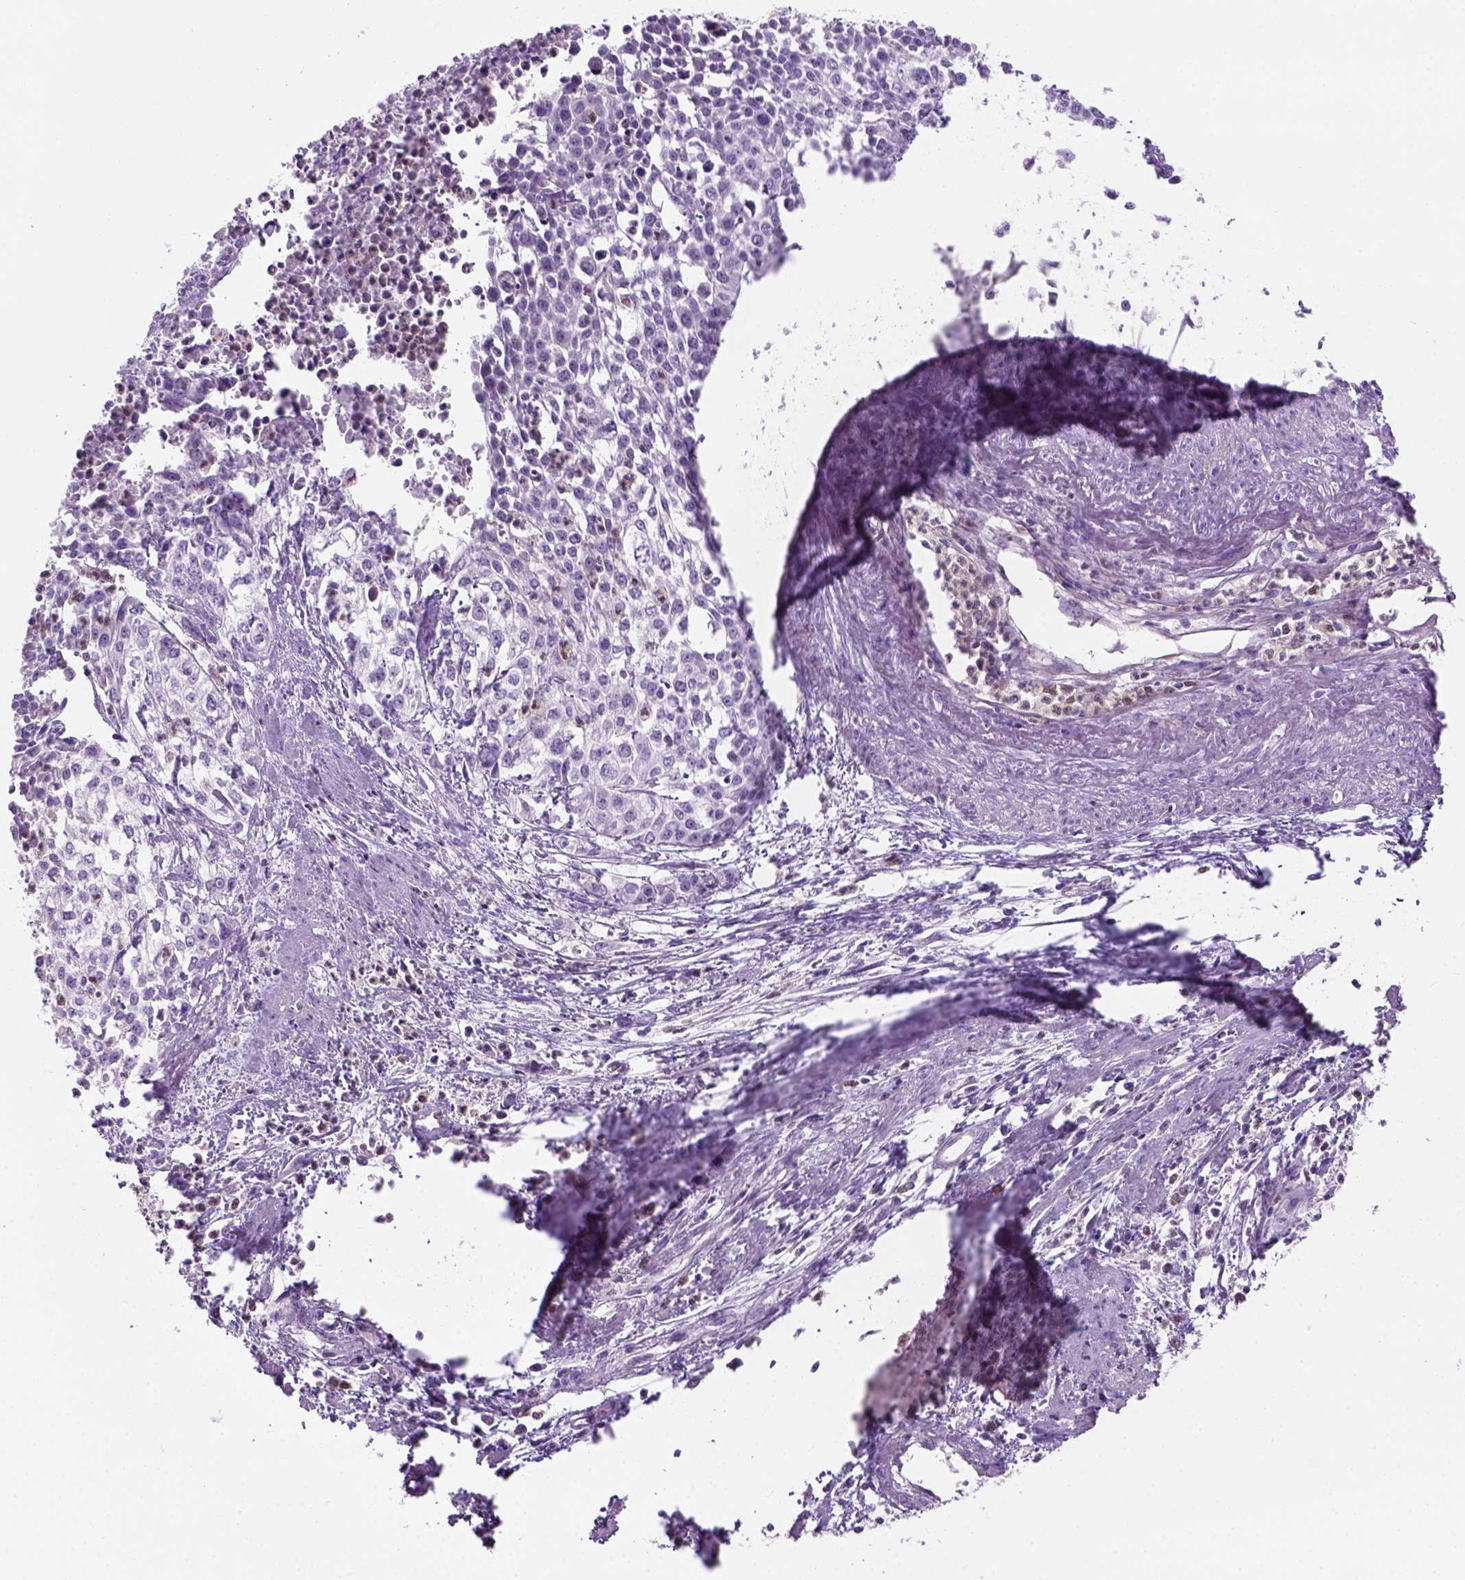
{"staining": {"intensity": "negative", "quantity": "none", "location": "none"}, "tissue": "cervical cancer", "cell_type": "Tumor cells", "image_type": "cancer", "snomed": [{"axis": "morphology", "description": "Squamous cell carcinoma, NOS"}, {"axis": "topography", "description": "Cervix"}], "caption": "IHC micrograph of neoplastic tissue: human cervical cancer (squamous cell carcinoma) stained with DAB (3,3'-diaminobenzidine) demonstrates no significant protein expression in tumor cells.", "gene": "CD84", "patient": {"sex": "female", "age": 39}}